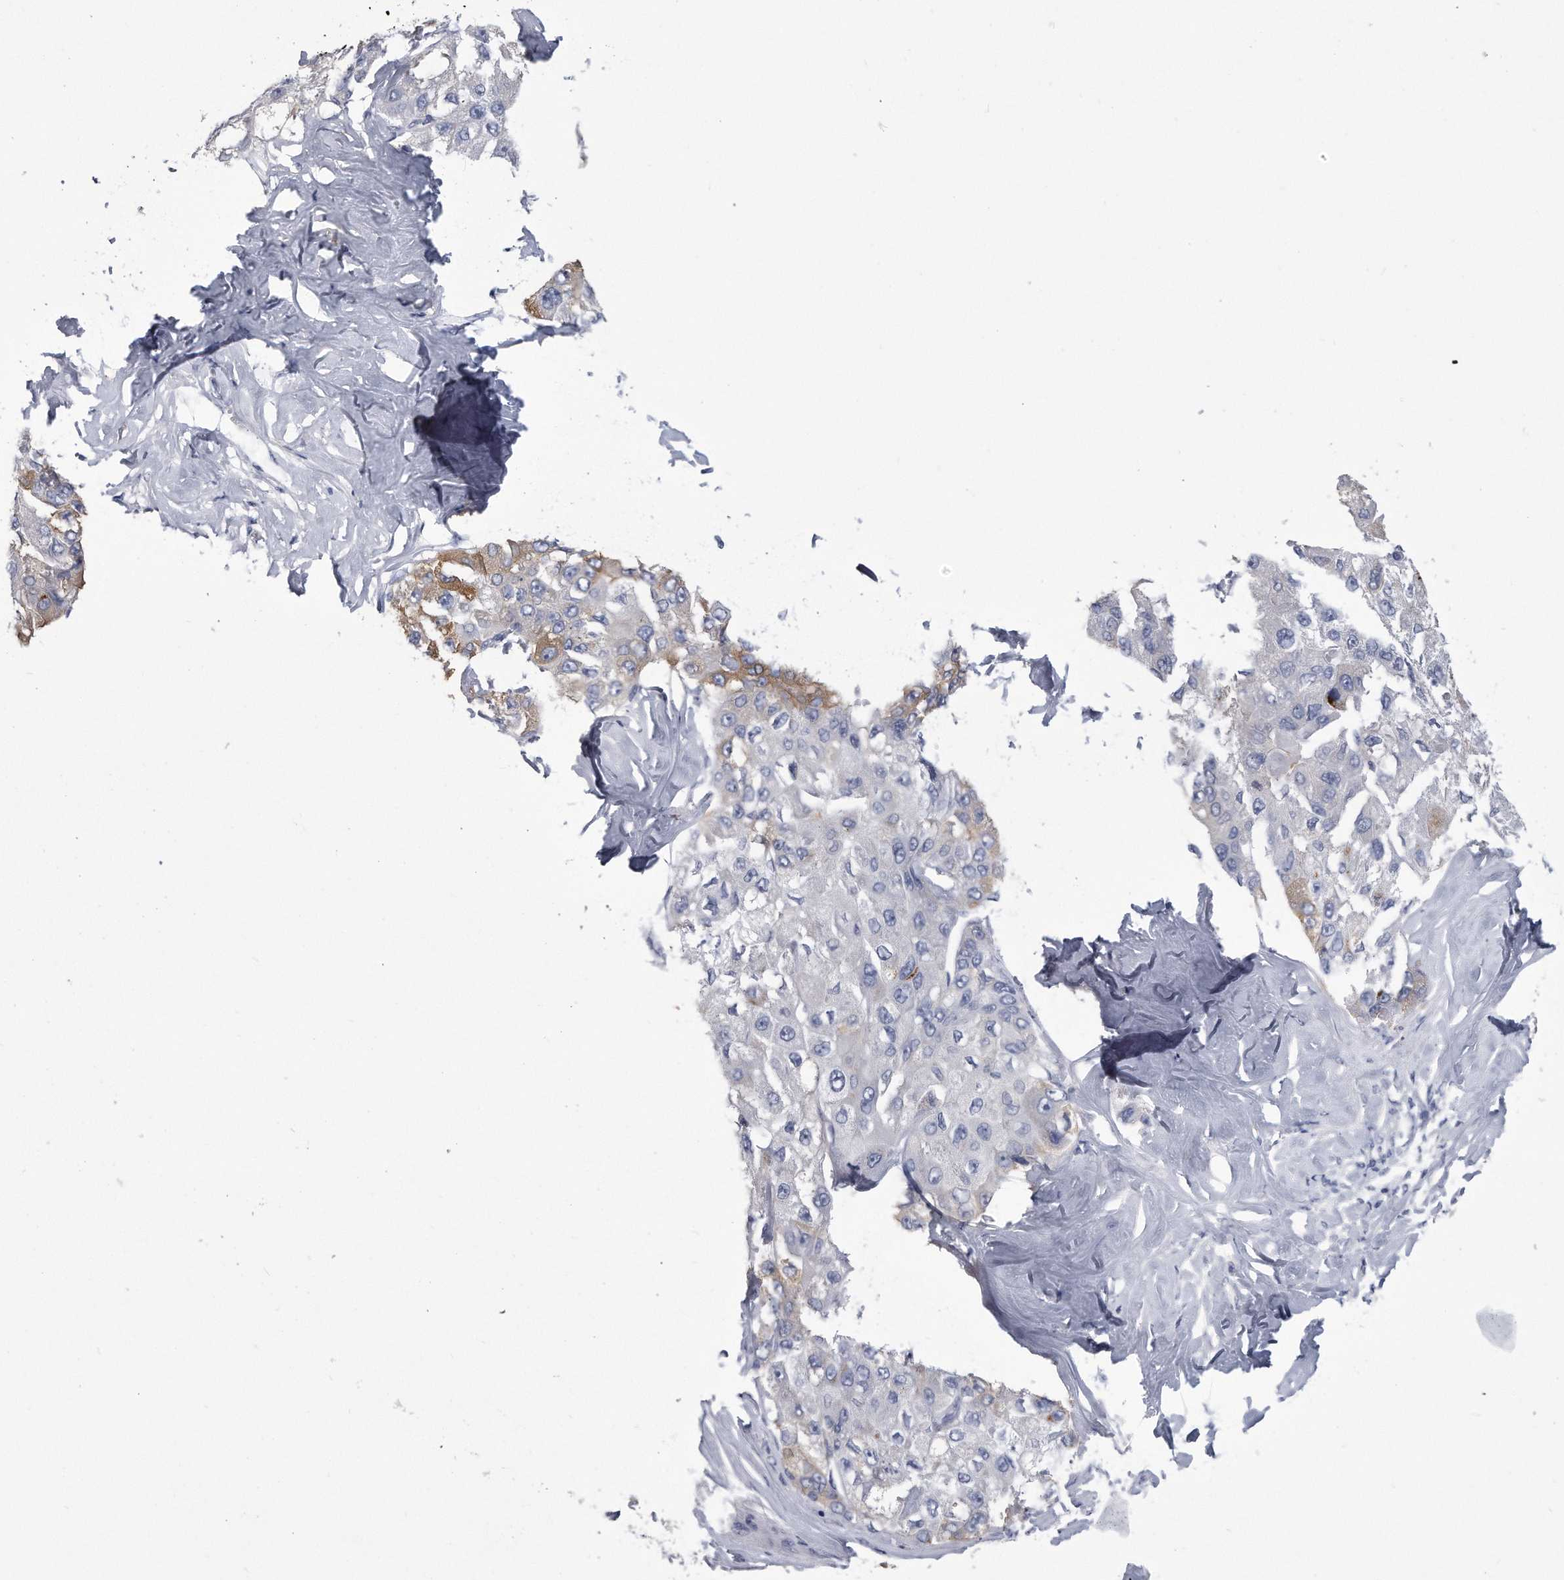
{"staining": {"intensity": "negative", "quantity": "none", "location": "none"}, "tissue": "liver cancer", "cell_type": "Tumor cells", "image_type": "cancer", "snomed": [{"axis": "morphology", "description": "Carcinoma, Hepatocellular, NOS"}, {"axis": "topography", "description": "Liver"}], "caption": "High magnification brightfield microscopy of hepatocellular carcinoma (liver) stained with DAB (3,3'-diaminobenzidine) (brown) and counterstained with hematoxylin (blue): tumor cells show no significant staining.", "gene": "PYGB", "patient": {"sex": "male", "age": 80}}